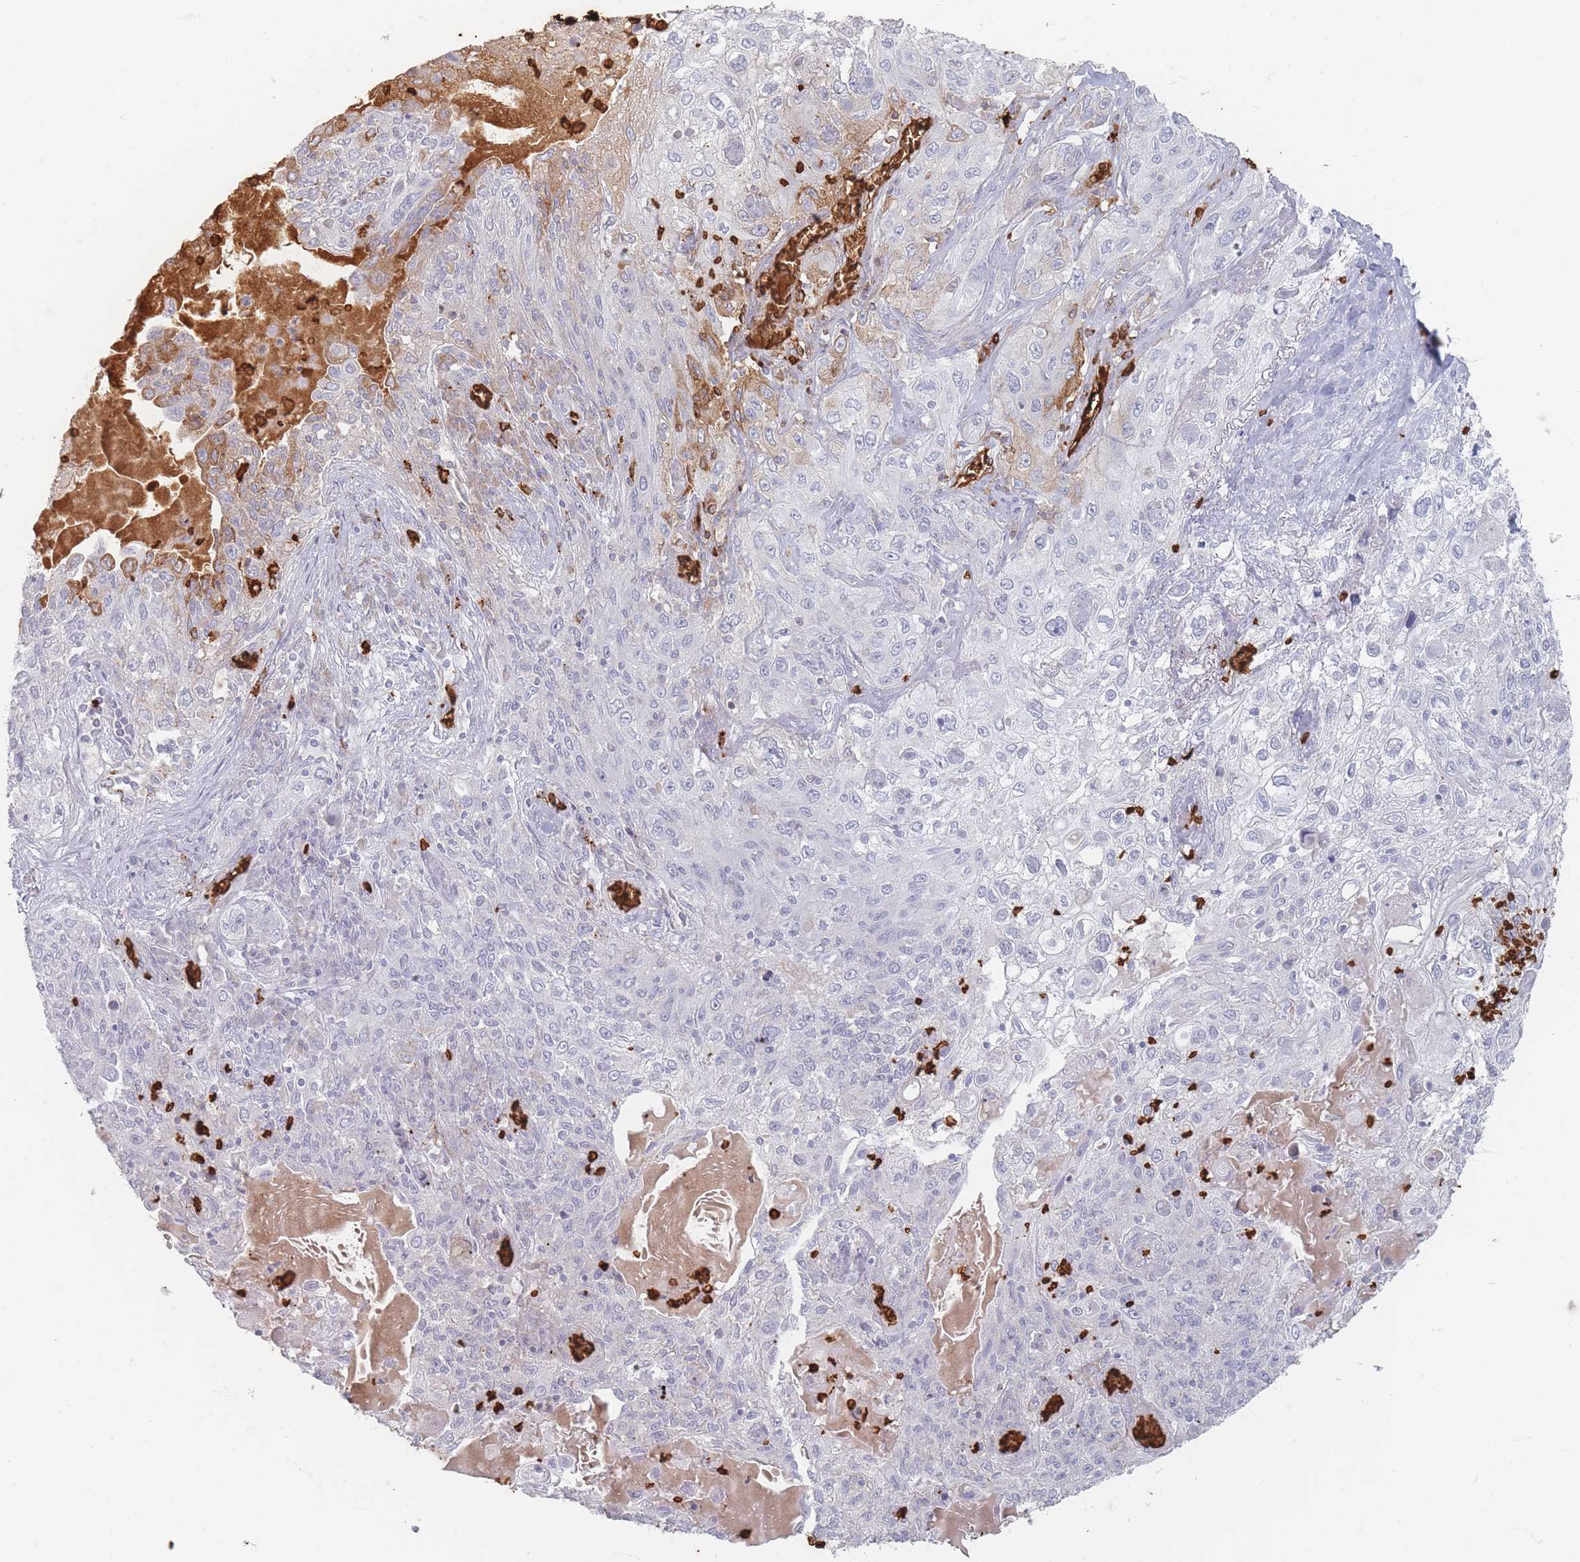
{"staining": {"intensity": "negative", "quantity": "none", "location": "none"}, "tissue": "lung cancer", "cell_type": "Tumor cells", "image_type": "cancer", "snomed": [{"axis": "morphology", "description": "Squamous cell carcinoma, NOS"}, {"axis": "topography", "description": "Lung"}], "caption": "This image is of lung squamous cell carcinoma stained with IHC to label a protein in brown with the nuclei are counter-stained blue. There is no expression in tumor cells. (DAB immunohistochemistry (IHC) with hematoxylin counter stain).", "gene": "SLC2A6", "patient": {"sex": "female", "age": 69}}